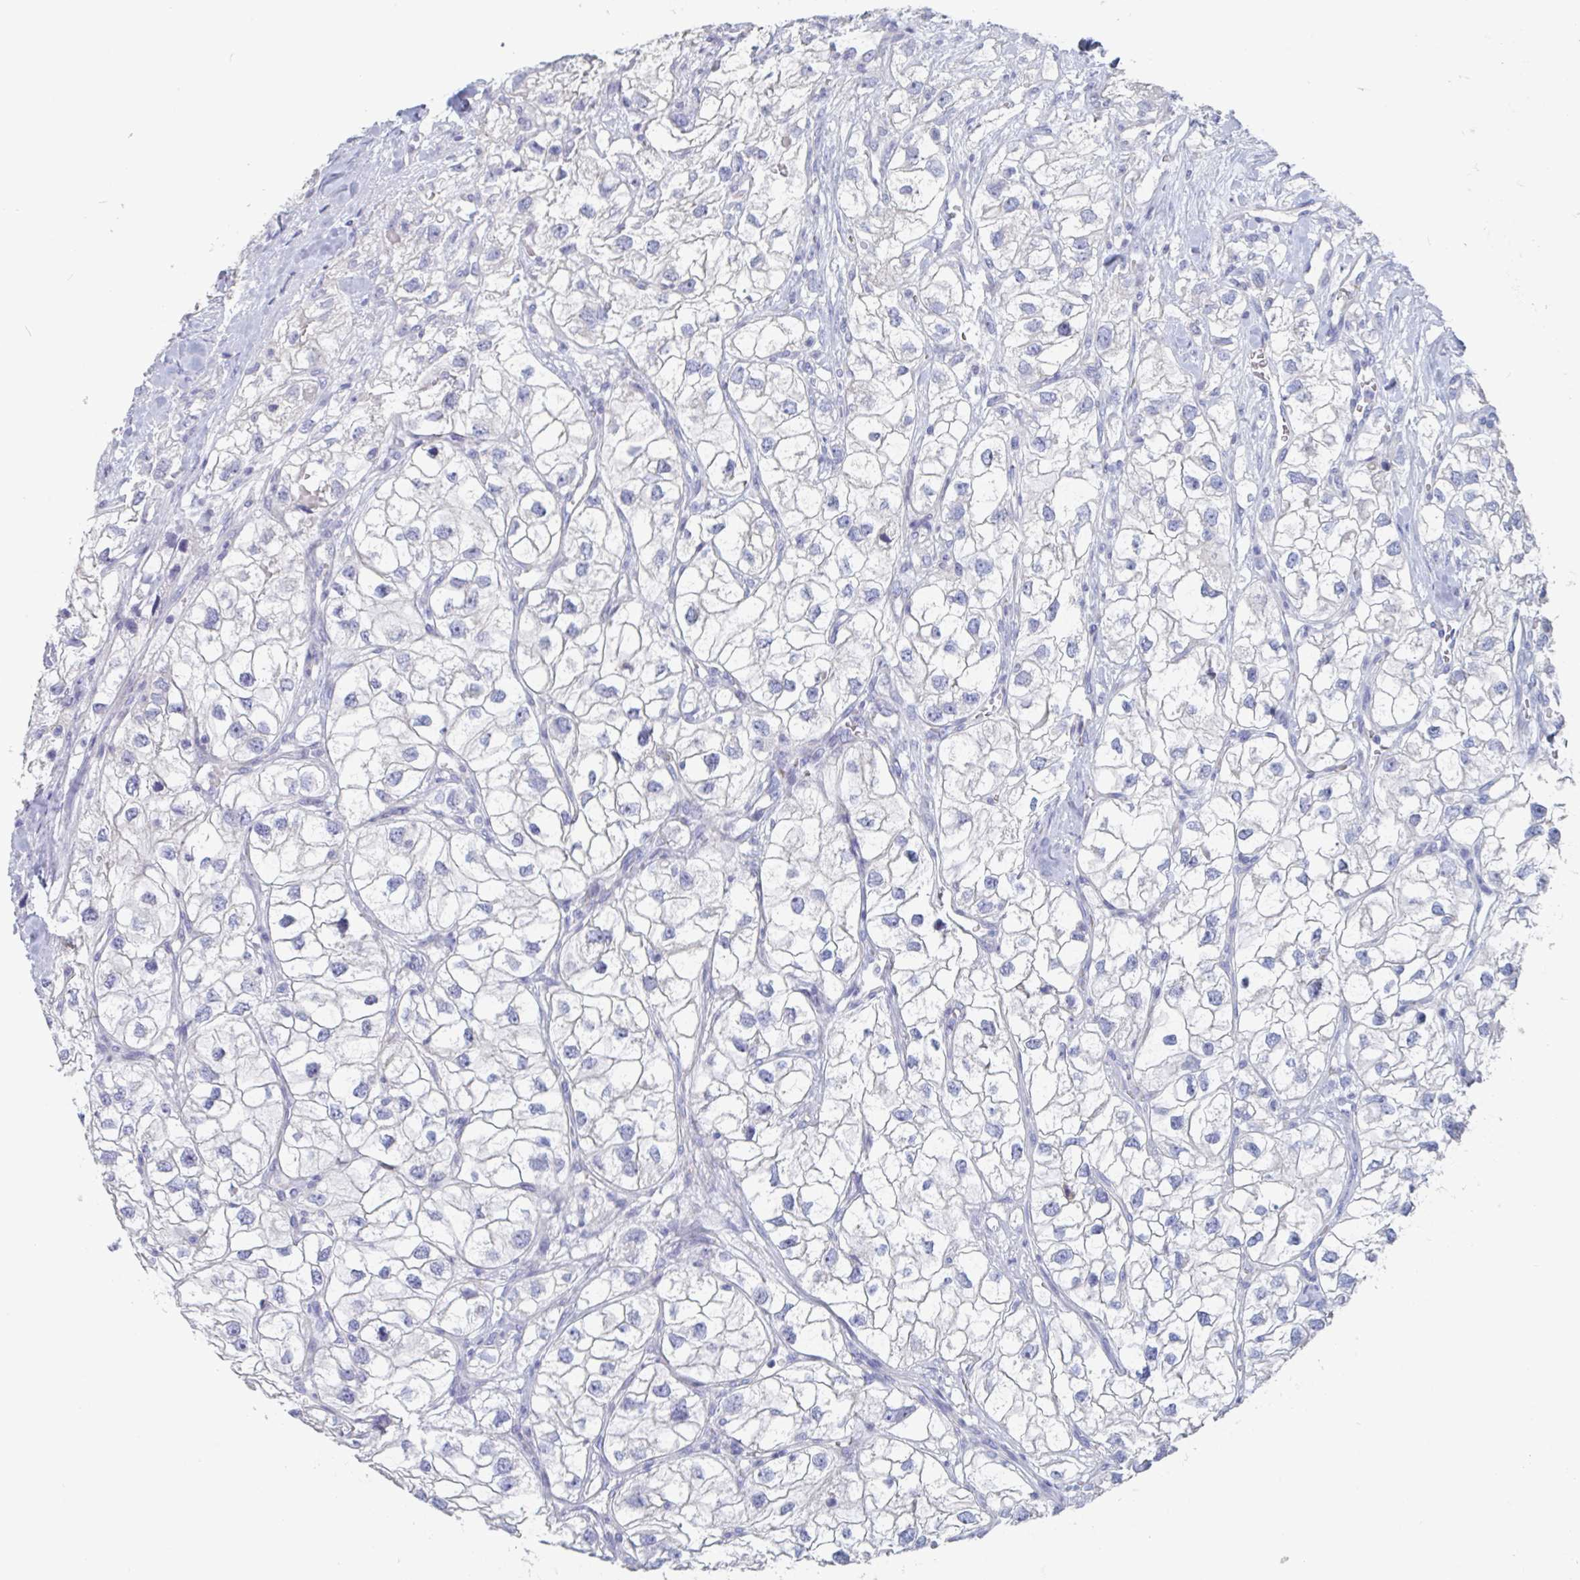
{"staining": {"intensity": "negative", "quantity": "none", "location": "none"}, "tissue": "renal cancer", "cell_type": "Tumor cells", "image_type": "cancer", "snomed": [{"axis": "morphology", "description": "Adenocarcinoma, NOS"}, {"axis": "topography", "description": "Kidney"}], "caption": "IHC image of neoplastic tissue: human adenocarcinoma (renal) stained with DAB (3,3'-diaminobenzidine) shows no significant protein staining in tumor cells. Brightfield microscopy of immunohistochemistry (IHC) stained with DAB (brown) and hematoxylin (blue), captured at high magnification.", "gene": "ABHD16A", "patient": {"sex": "male", "age": 59}}